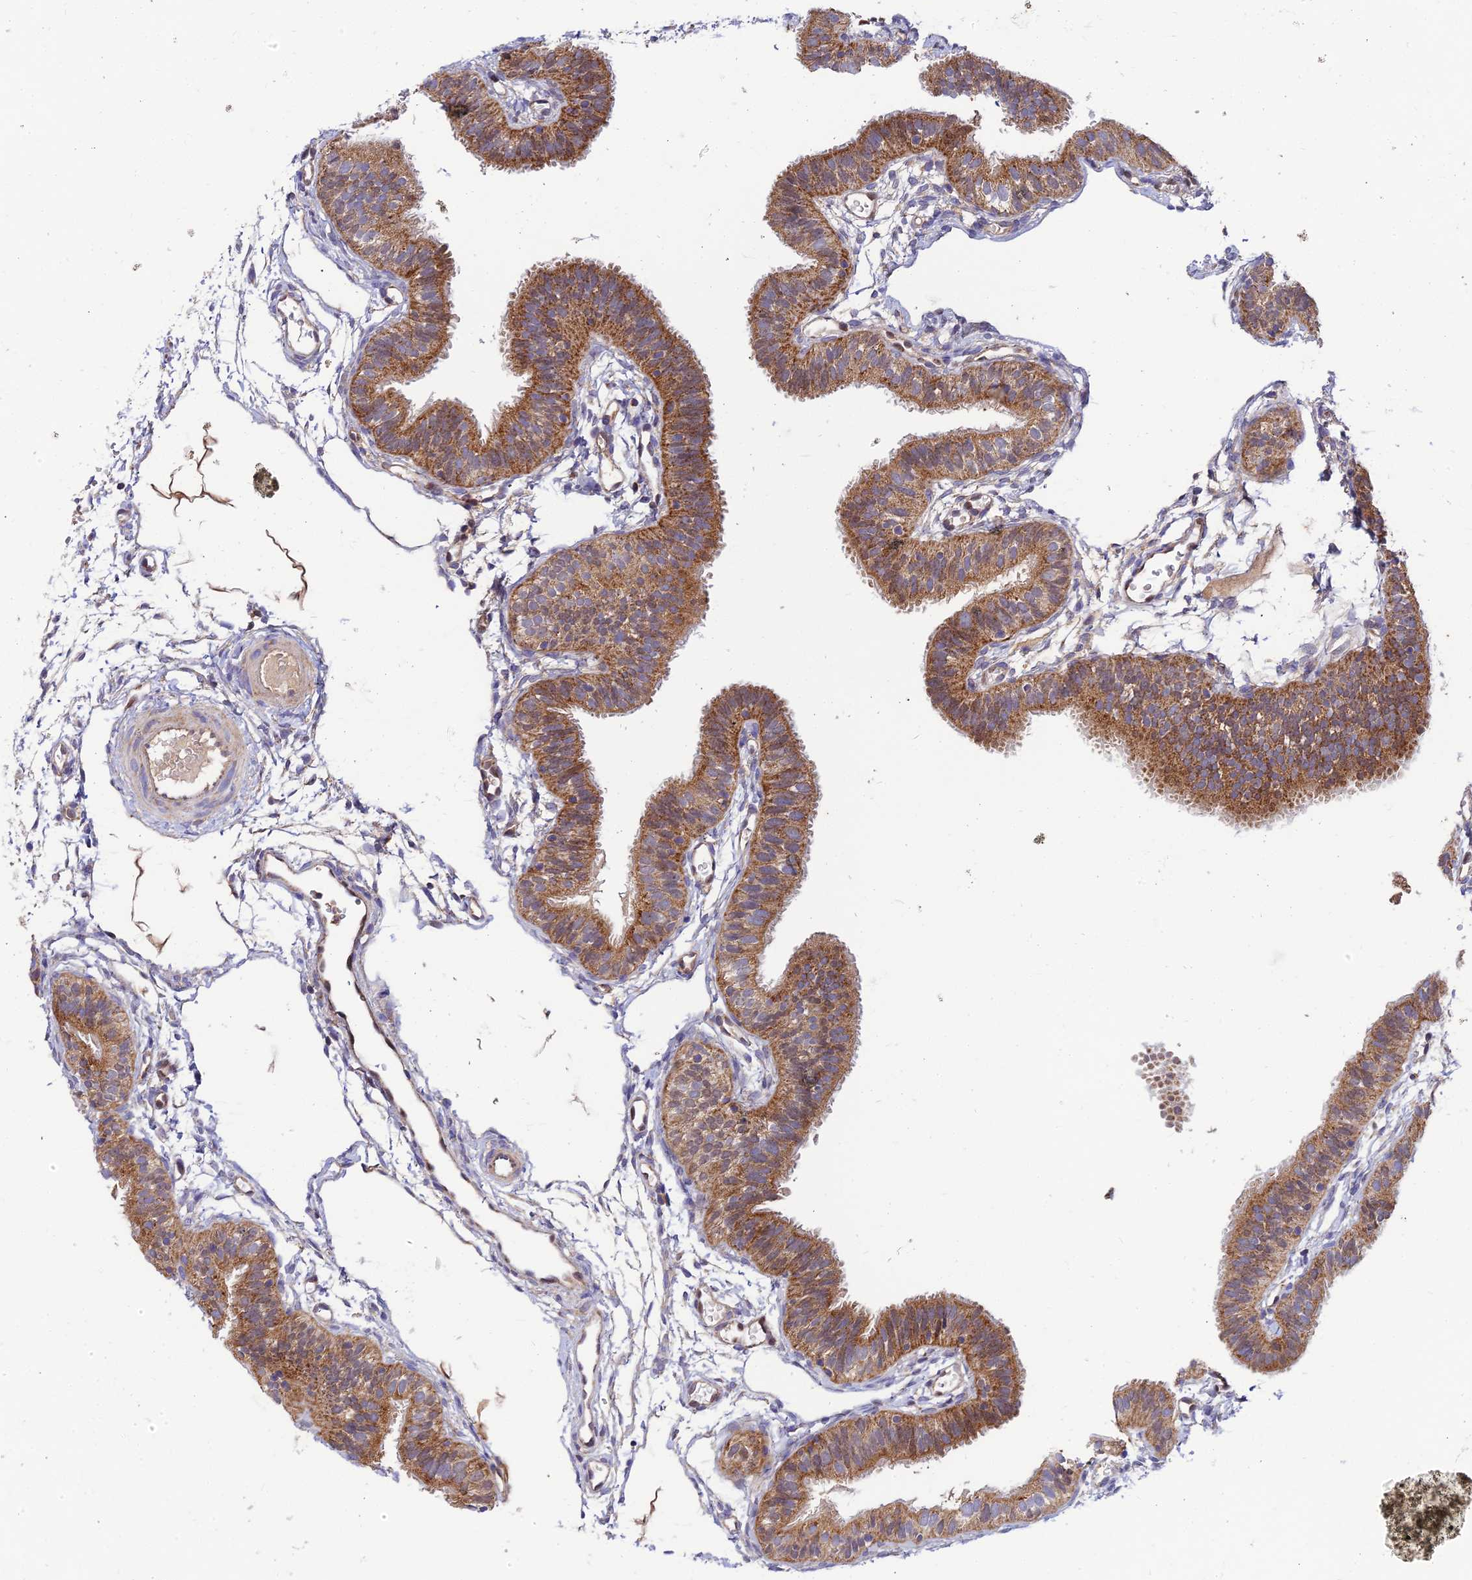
{"staining": {"intensity": "moderate", "quantity": ">75%", "location": "cytoplasmic/membranous"}, "tissue": "fallopian tube", "cell_type": "Glandular cells", "image_type": "normal", "snomed": [{"axis": "morphology", "description": "Normal tissue, NOS"}, {"axis": "topography", "description": "Fallopian tube"}], "caption": "This photomicrograph demonstrates immunohistochemistry (IHC) staining of unremarkable fallopian tube, with medium moderate cytoplasmic/membranous positivity in about >75% of glandular cells.", "gene": "PODNL1", "patient": {"sex": "female", "age": 35}}